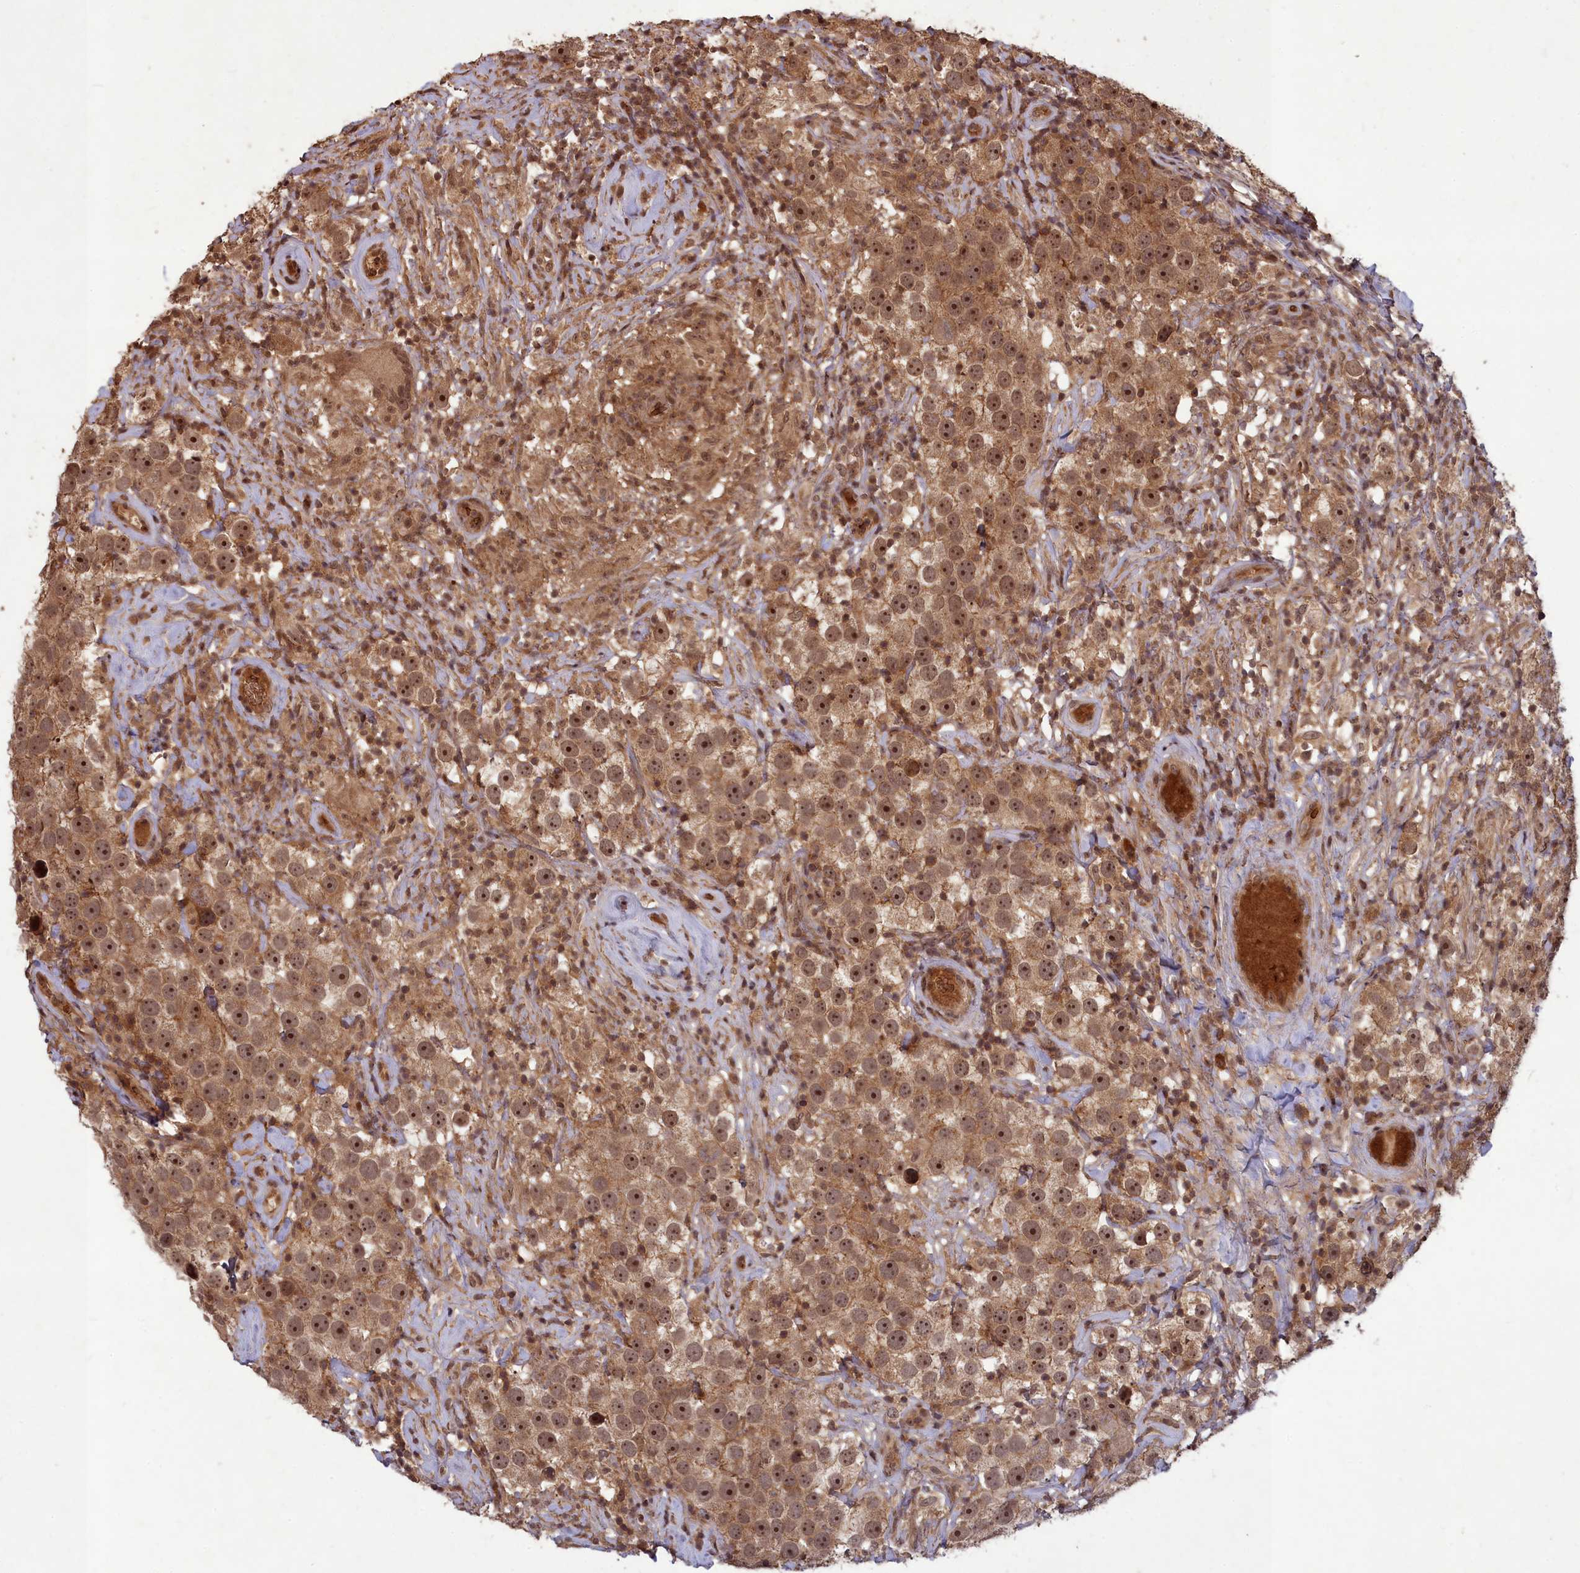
{"staining": {"intensity": "moderate", "quantity": ">75%", "location": "cytoplasmic/membranous,nuclear"}, "tissue": "testis cancer", "cell_type": "Tumor cells", "image_type": "cancer", "snomed": [{"axis": "morphology", "description": "Seminoma, NOS"}, {"axis": "topography", "description": "Testis"}], "caption": "Human testis cancer (seminoma) stained with a brown dye displays moderate cytoplasmic/membranous and nuclear positive expression in about >75% of tumor cells.", "gene": "SRMS", "patient": {"sex": "male", "age": 49}}